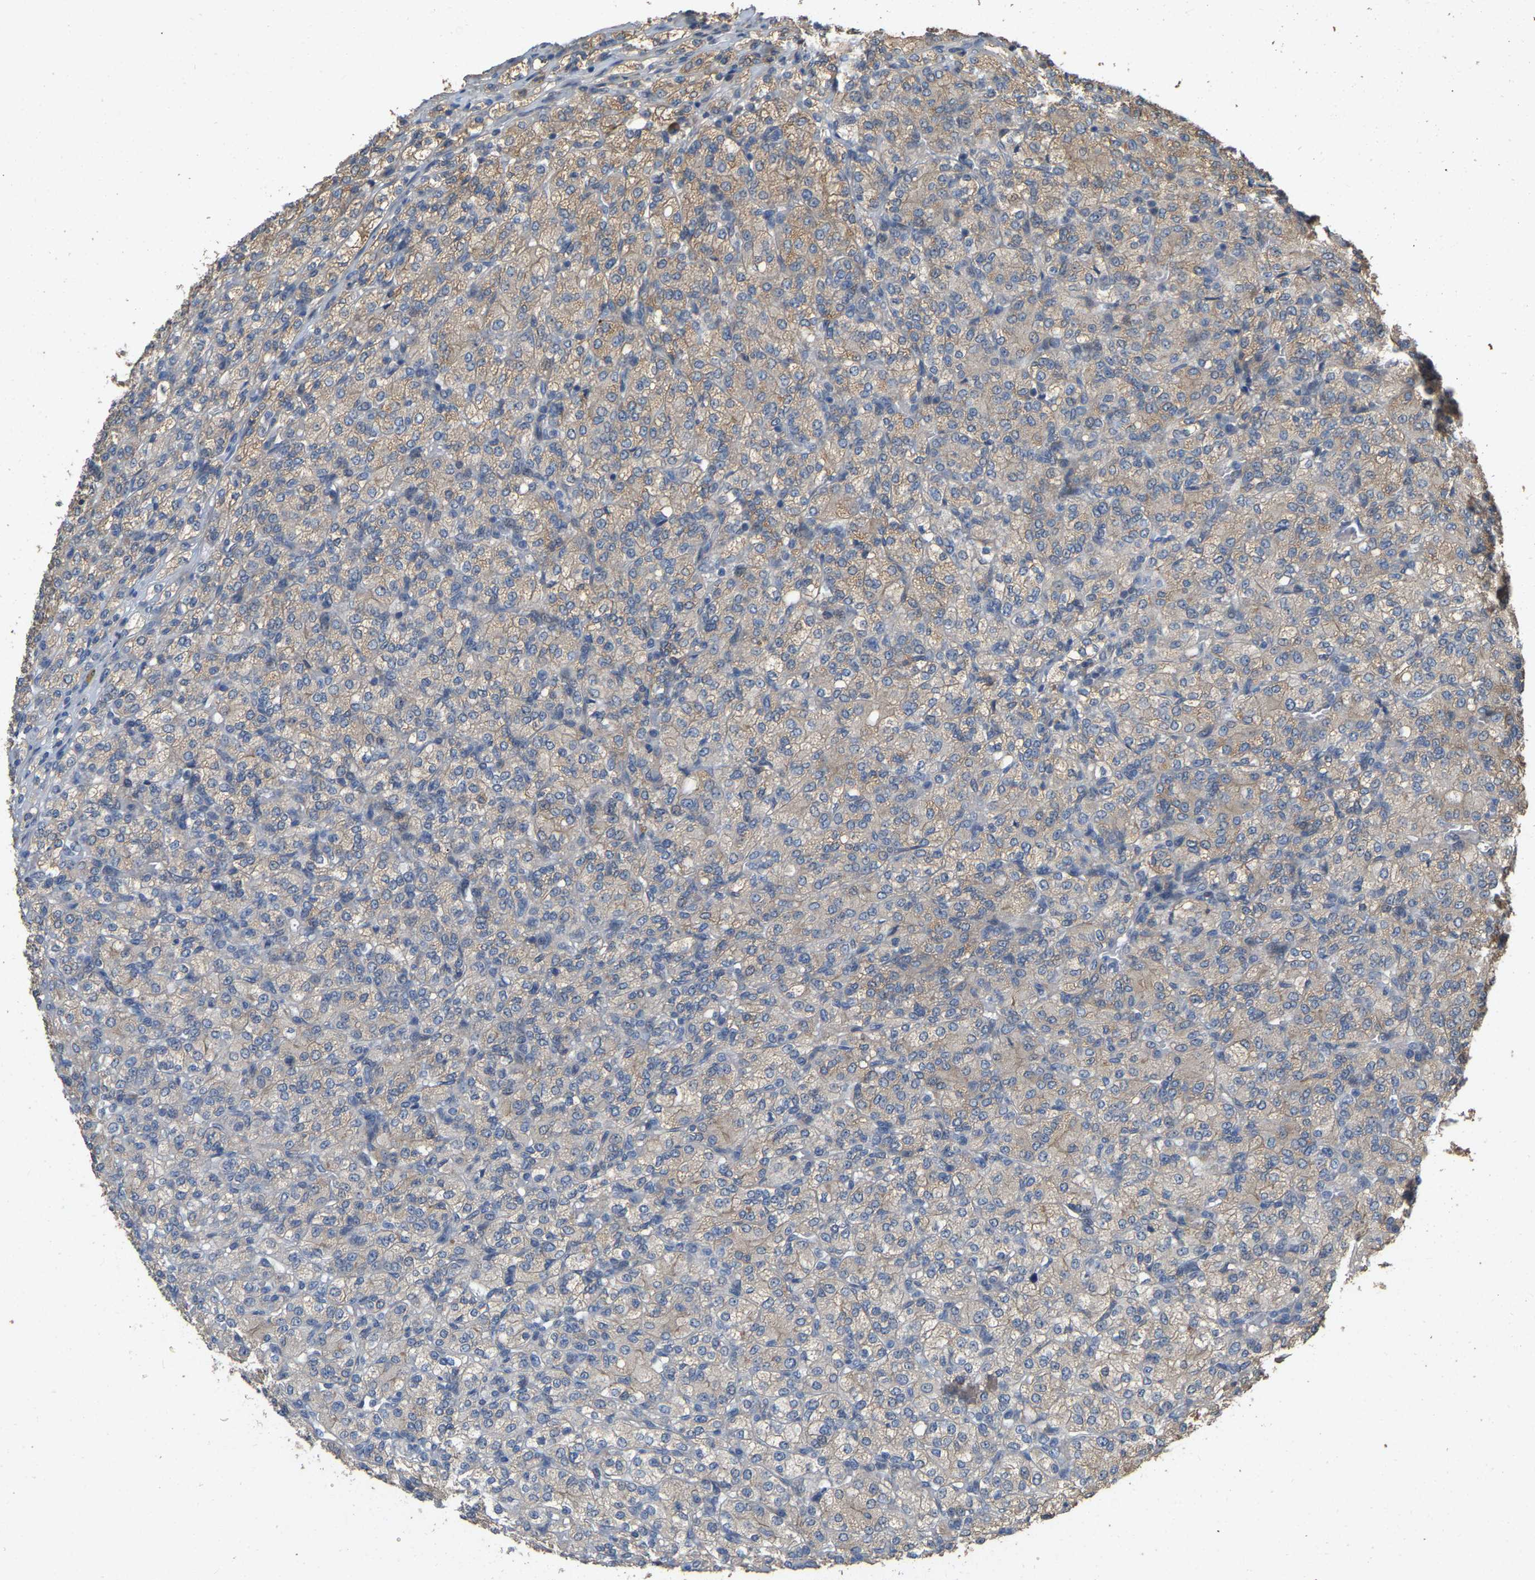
{"staining": {"intensity": "weak", "quantity": ">75%", "location": "cytoplasmic/membranous"}, "tissue": "renal cancer", "cell_type": "Tumor cells", "image_type": "cancer", "snomed": [{"axis": "morphology", "description": "Adenocarcinoma, NOS"}, {"axis": "topography", "description": "Kidney"}], "caption": "Renal cancer (adenocarcinoma) stained for a protein shows weak cytoplasmic/membranous positivity in tumor cells.", "gene": "NCS1", "patient": {"sex": "male", "age": 77}}